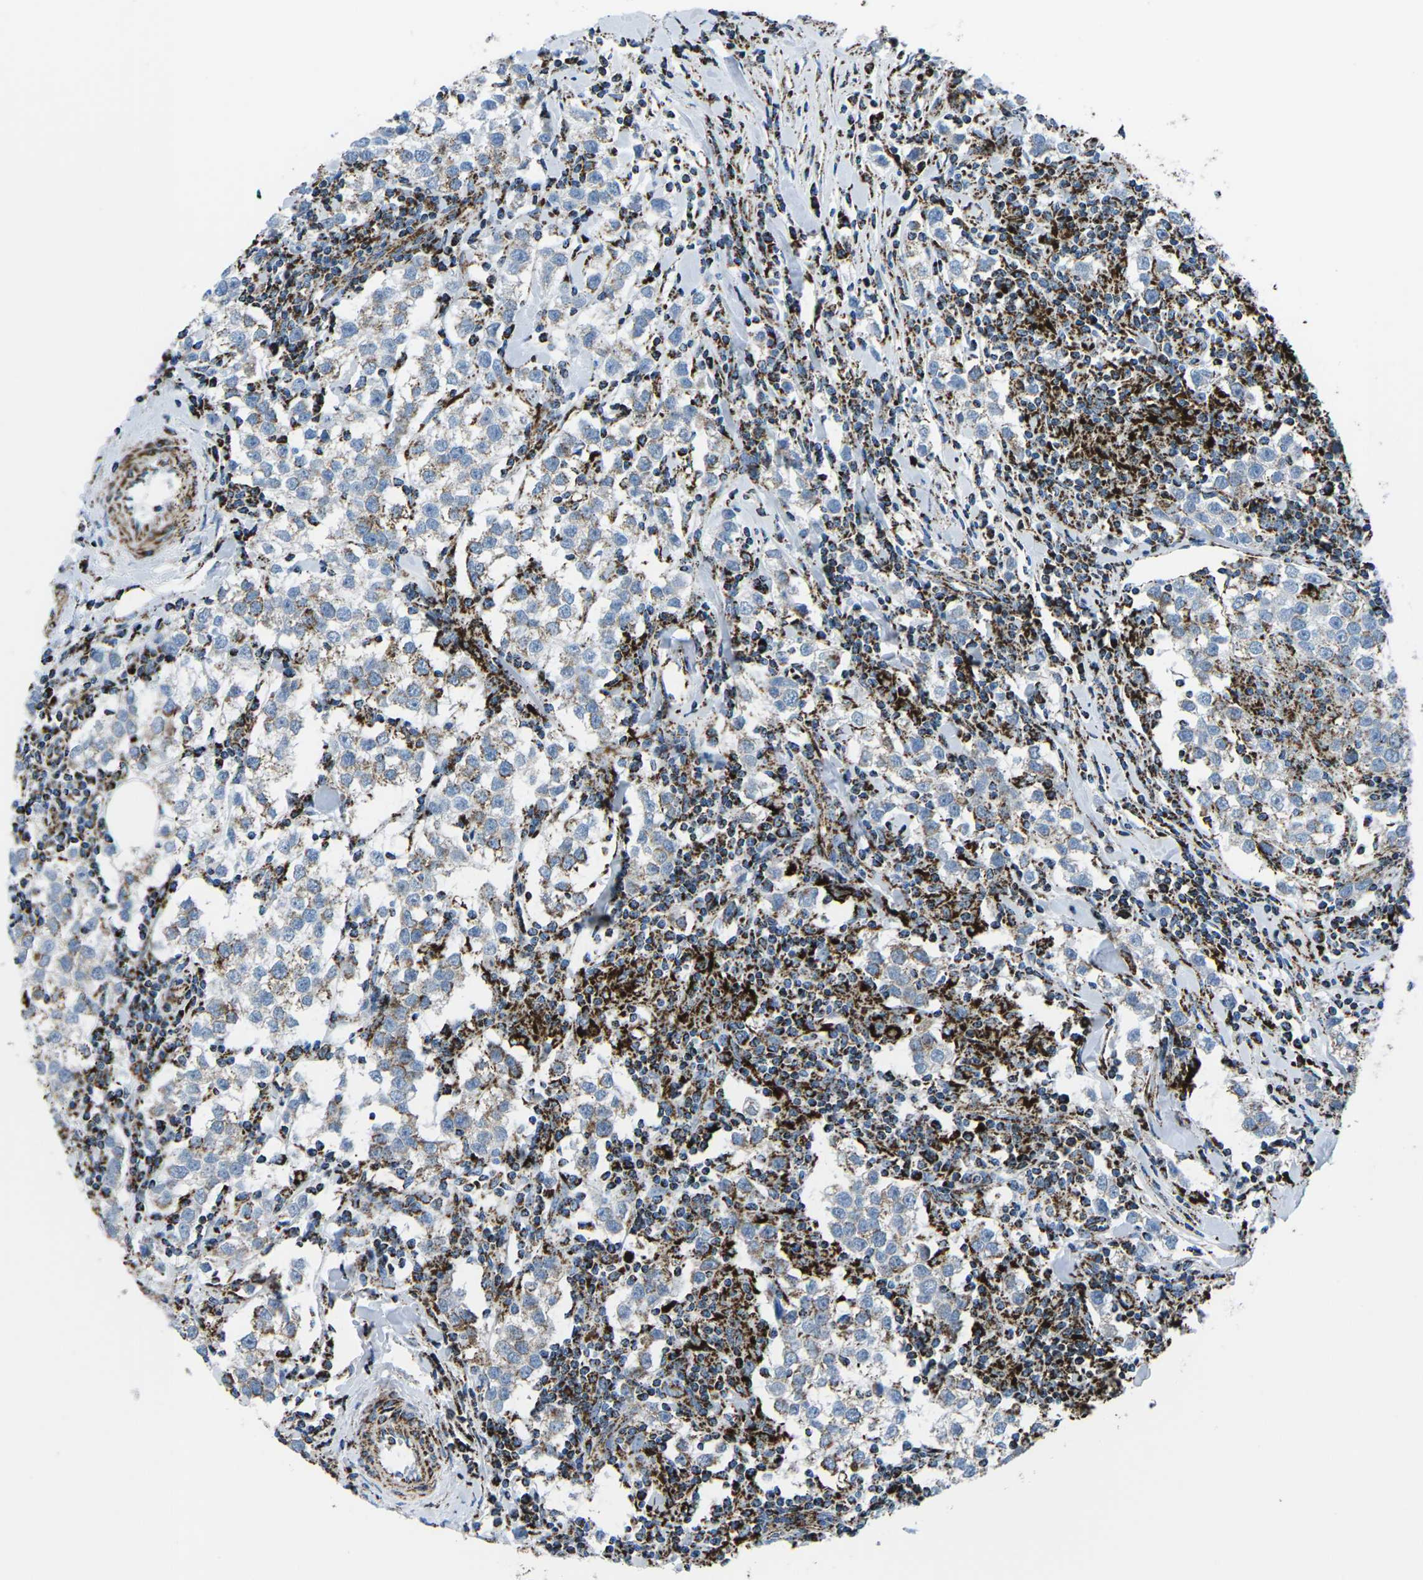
{"staining": {"intensity": "weak", "quantity": ">75%", "location": "cytoplasmic/membranous"}, "tissue": "testis cancer", "cell_type": "Tumor cells", "image_type": "cancer", "snomed": [{"axis": "morphology", "description": "Seminoma, NOS"}, {"axis": "morphology", "description": "Carcinoma, Embryonal, NOS"}, {"axis": "topography", "description": "Testis"}], "caption": "Immunohistochemistry micrograph of human embryonal carcinoma (testis) stained for a protein (brown), which demonstrates low levels of weak cytoplasmic/membranous expression in about >75% of tumor cells.", "gene": "MT-CO2", "patient": {"sex": "male", "age": 36}}